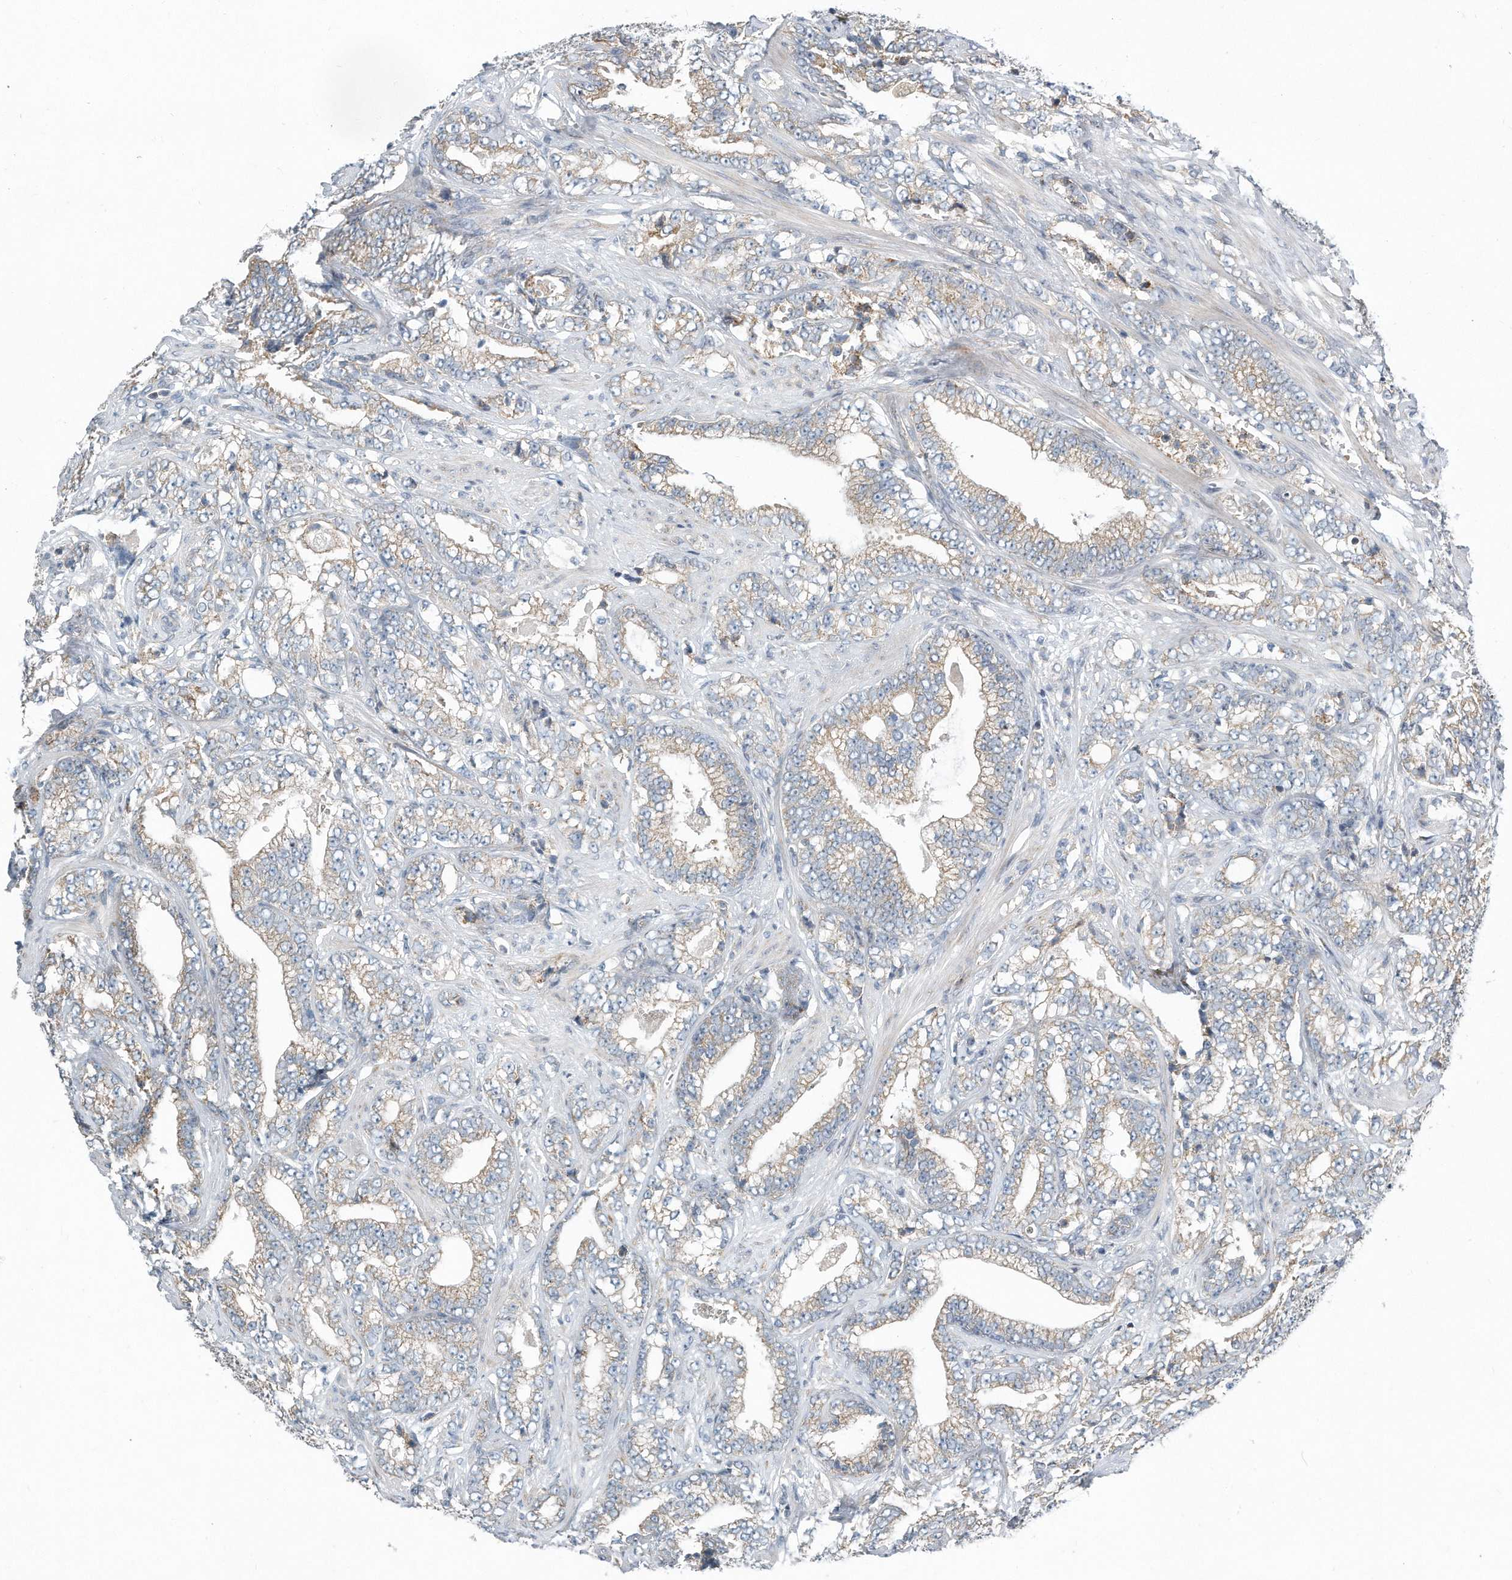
{"staining": {"intensity": "weak", "quantity": ">75%", "location": "cytoplasmic/membranous"}, "tissue": "prostate cancer", "cell_type": "Tumor cells", "image_type": "cancer", "snomed": [{"axis": "morphology", "description": "Adenocarcinoma, High grade"}, {"axis": "topography", "description": "Prostate and seminal vesicle, NOS"}], "caption": "Immunohistochemistry (IHC) image of human high-grade adenocarcinoma (prostate) stained for a protein (brown), which reveals low levels of weak cytoplasmic/membranous expression in about >75% of tumor cells.", "gene": "VLDLR", "patient": {"sex": "male", "age": 67}}